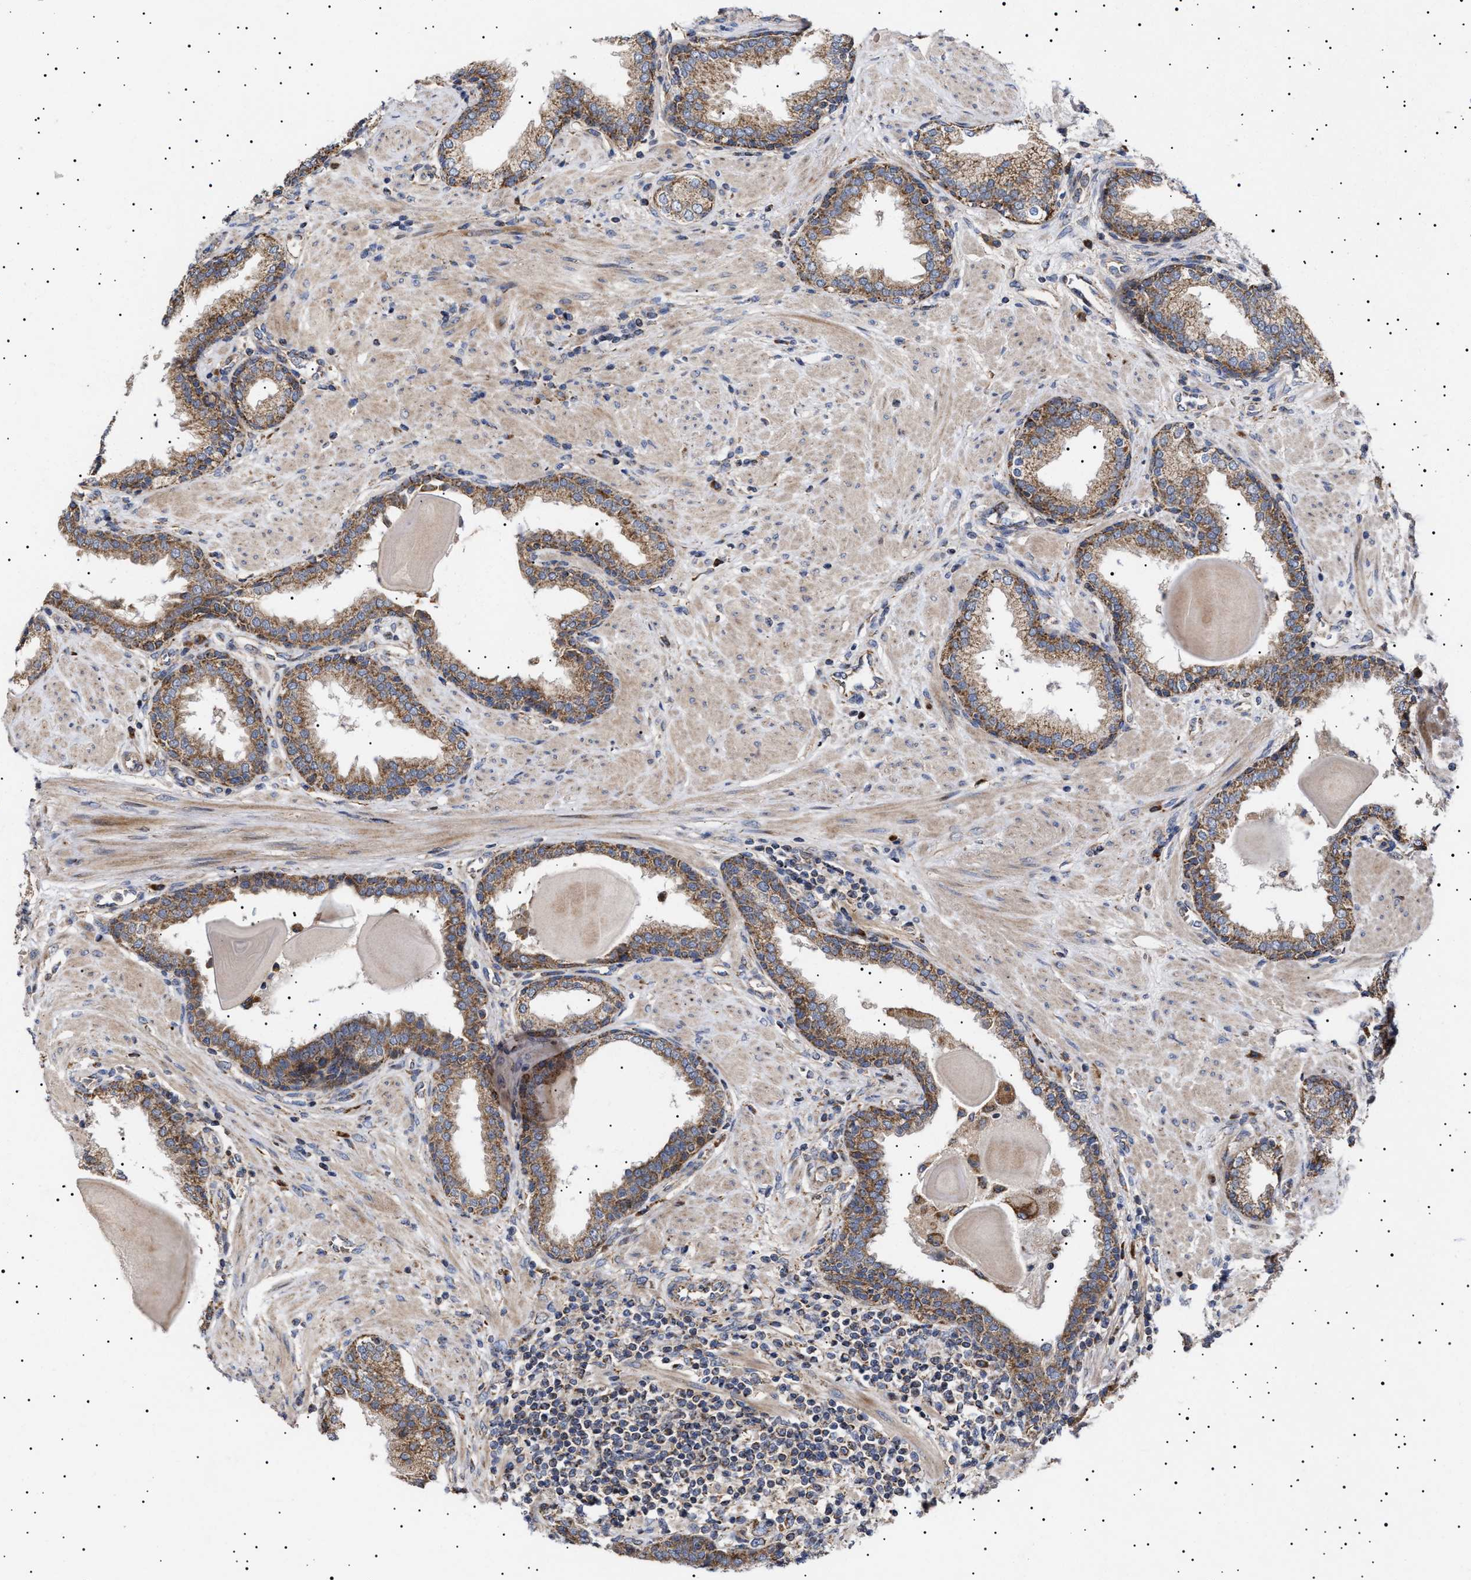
{"staining": {"intensity": "moderate", "quantity": ">75%", "location": "cytoplasmic/membranous"}, "tissue": "prostate", "cell_type": "Glandular cells", "image_type": "normal", "snomed": [{"axis": "morphology", "description": "Normal tissue, NOS"}, {"axis": "topography", "description": "Prostate"}], "caption": "Immunohistochemistry (IHC) histopathology image of benign prostate: human prostate stained using immunohistochemistry shows medium levels of moderate protein expression localized specifically in the cytoplasmic/membranous of glandular cells, appearing as a cytoplasmic/membranous brown color.", "gene": "MRPL10", "patient": {"sex": "male", "age": 51}}